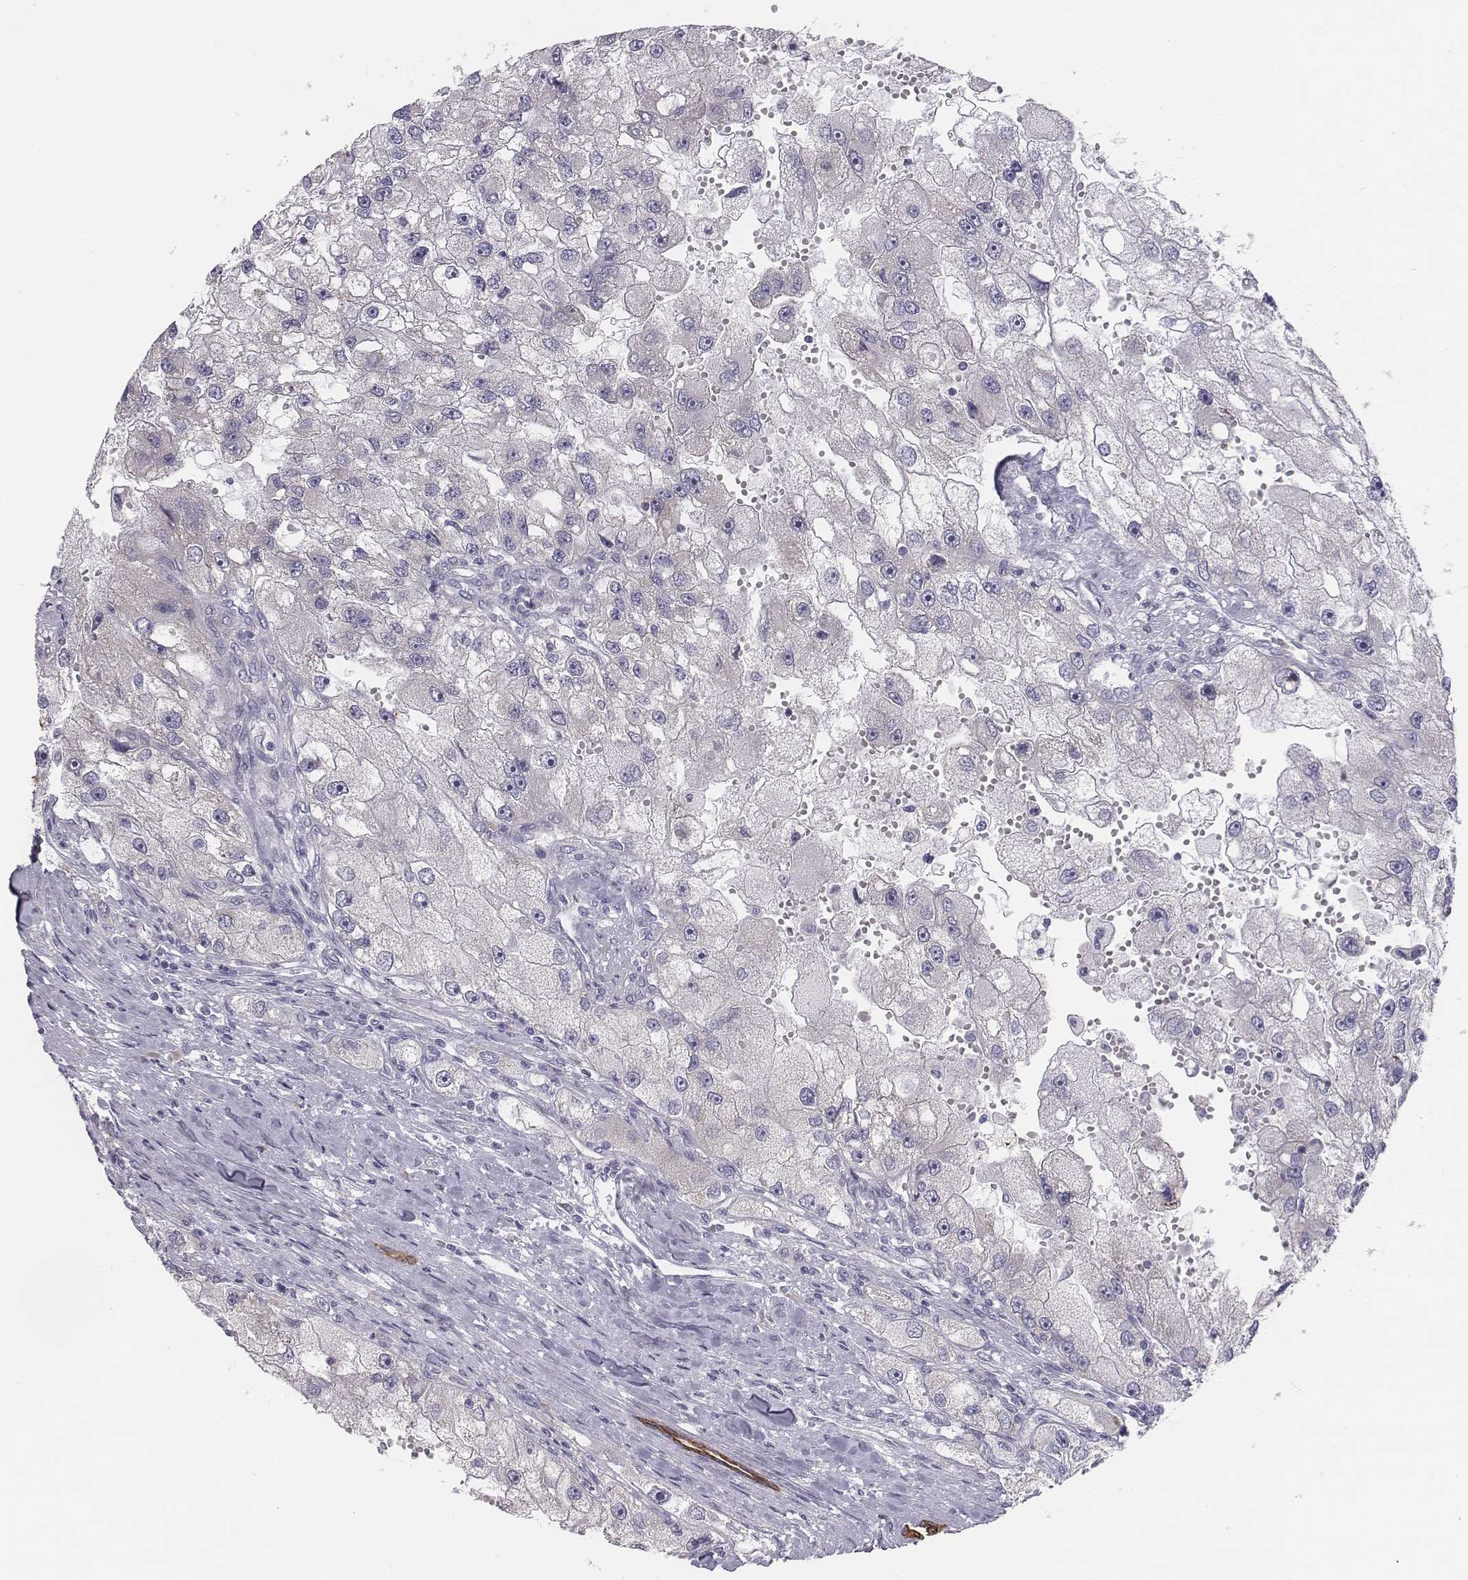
{"staining": {"intensity": "negative", "quantity": "none", "location": "none"}, "tissue": "renal cancer", "cell_type": "Tumor cells", "image_type": "cancer", "snomed": [{"axis": "morphology", "description": "Adenocarcinoma, NOS"}, {"axis": "topography", "description": "Kidney"}], "caption": "High magnification brightfield microscopy of adenocarcinoma (renal) stained with DAB (brown) and counterstained with hematoxylin (blue): tumor cells show no significant staining. (DAB (3,3'-diaminobenzidine) immunohistochemistry (IHC) visualized using brightfield microscopy, high magnification).", "gene": "CHST14", "patient": {"sex": "male", "age": 63}}